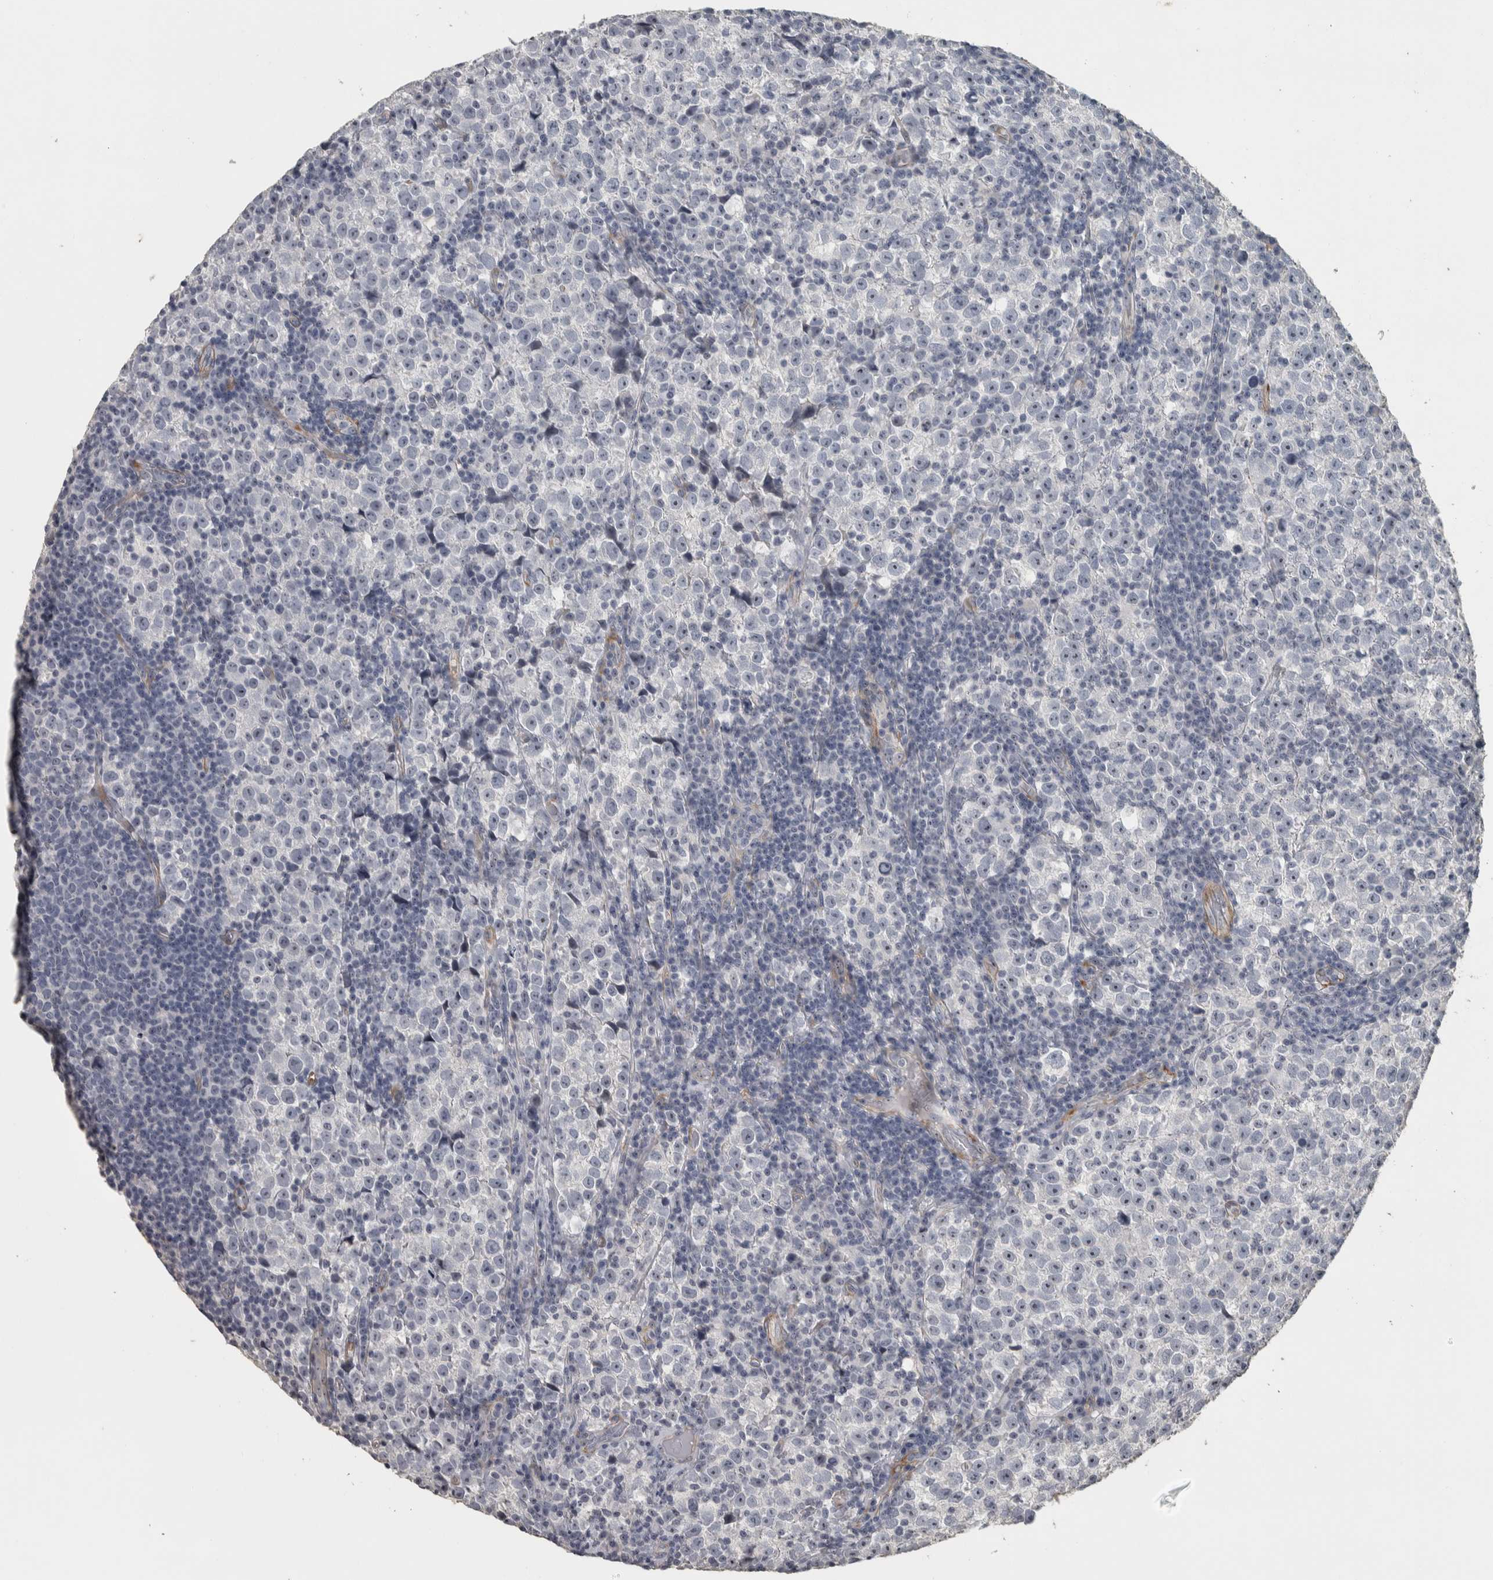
{"staining": {"intensity": "negative", "quantity": "none", "location": "none"}, "tissue": "testis cancer", "cell_type": "Tumor cells", "image_type": "cancer", "snomed": [{"axis": "morphology", "description": "Normal tissue, NOS"}, {"axis": "morphology", "description": "Seminoma, NOS"}, {"axis": "topography", "description": "Testis"}], "caption": "High power microscopy photomicrograph of an IHC image of testis seminoma, revealing no significant staining in tumor cells.", "gene": "DCAF10", "patient": {"sex": "male", "age": 43}}